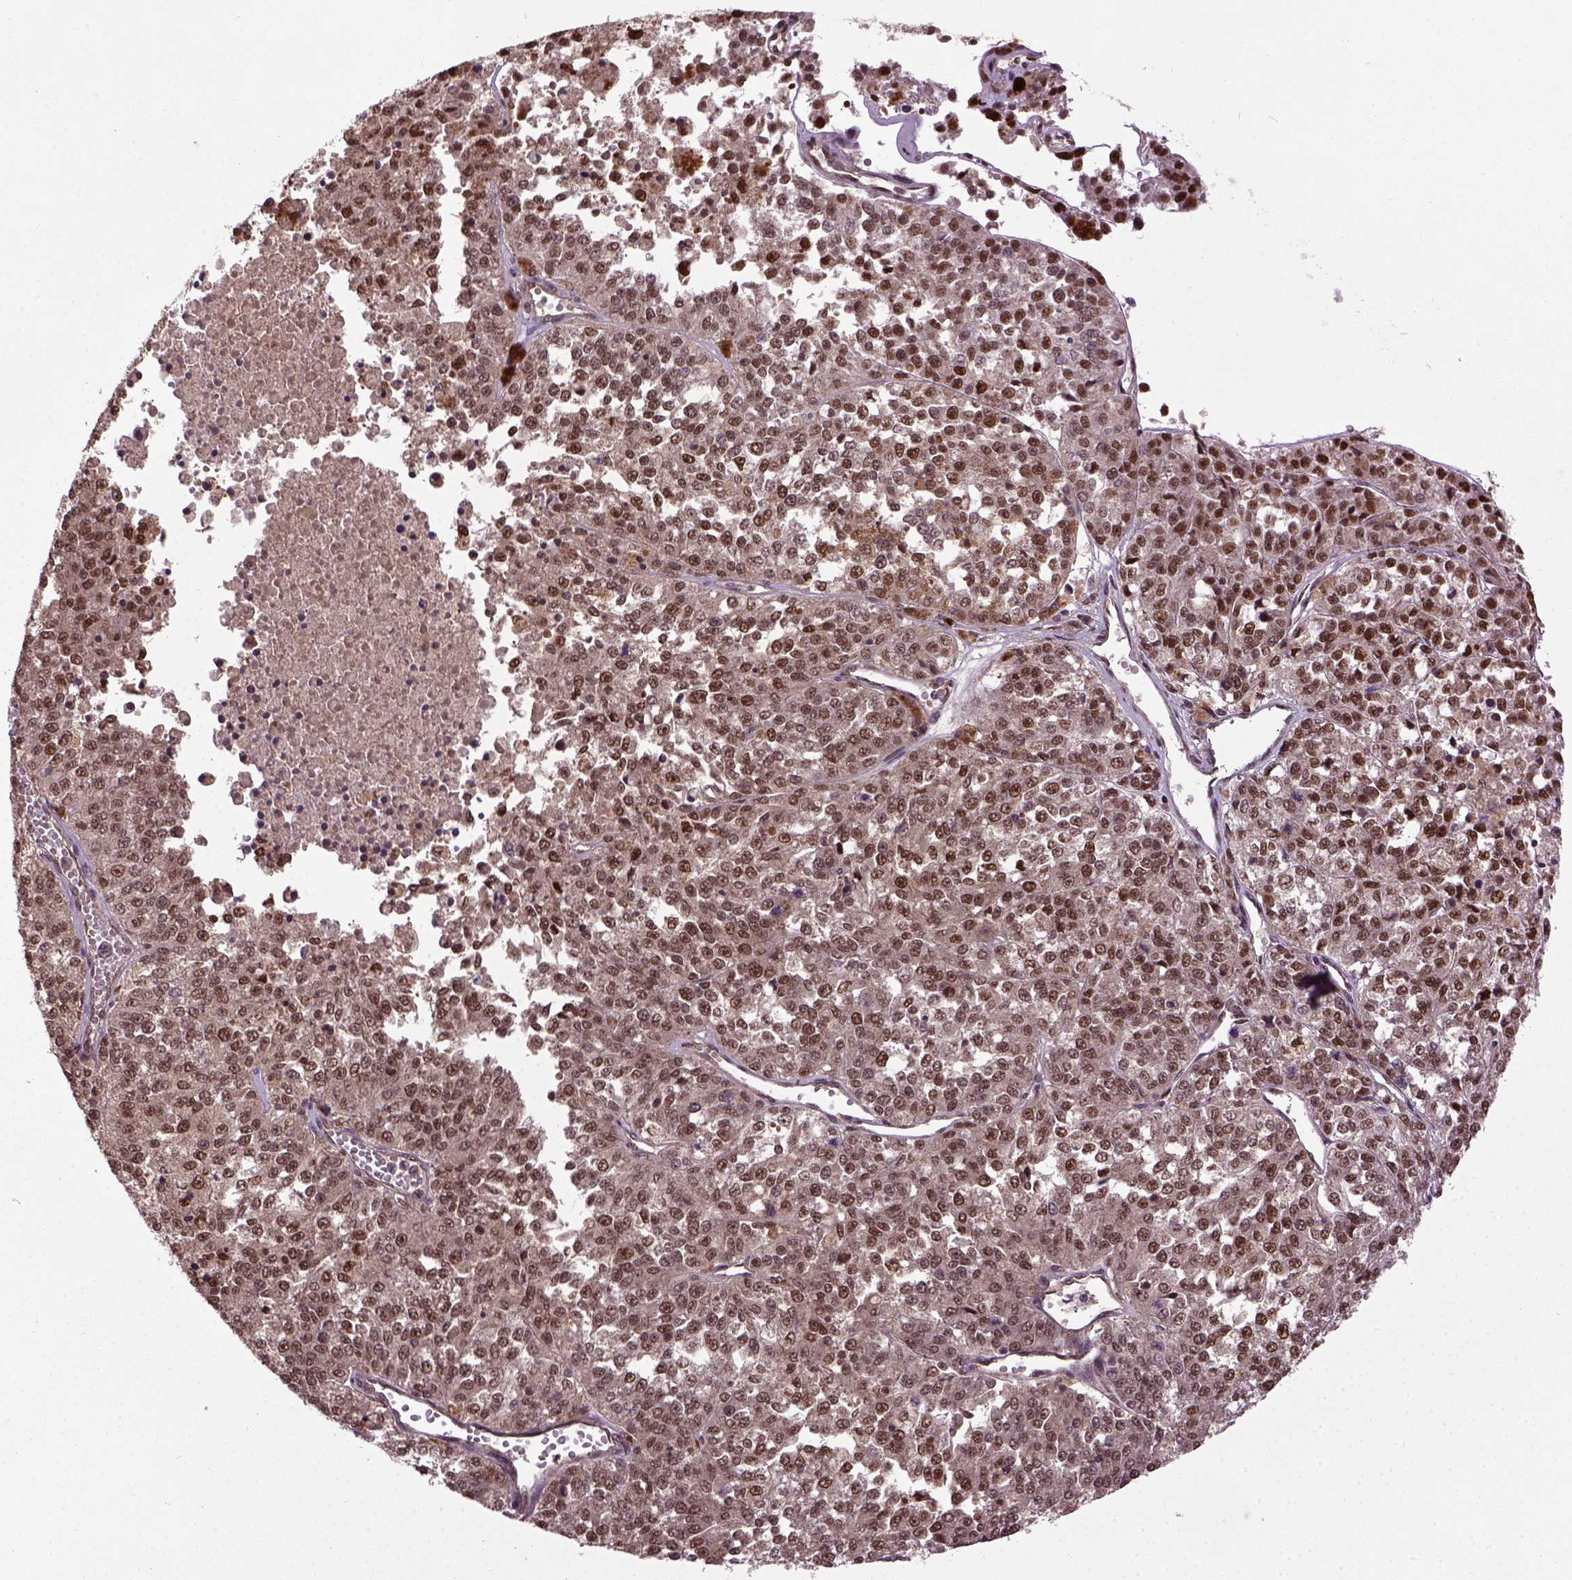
{"staining": {"intensity": "strong", "quantity": ">75%", "location": "cytoplasmic/membranous,nuclear"}, "tissue": "melanoma", "cell_type": "Tumor cells", "image_type": "cancer", "snomed": [{"axis": "morphology", "description": "Malignant melanoma, Metastatic site"}, {"axis": "topography", "description": "Lymph node"}], "caption": "Immunohistochemical staining of melanoma demonstrates high levels of strong cytoplasmic/membranous and nuclear protein staining in approximately >75% of tumor cells.", "gene": "UBA3", "patient": {"sex": "female", "age": 64}}